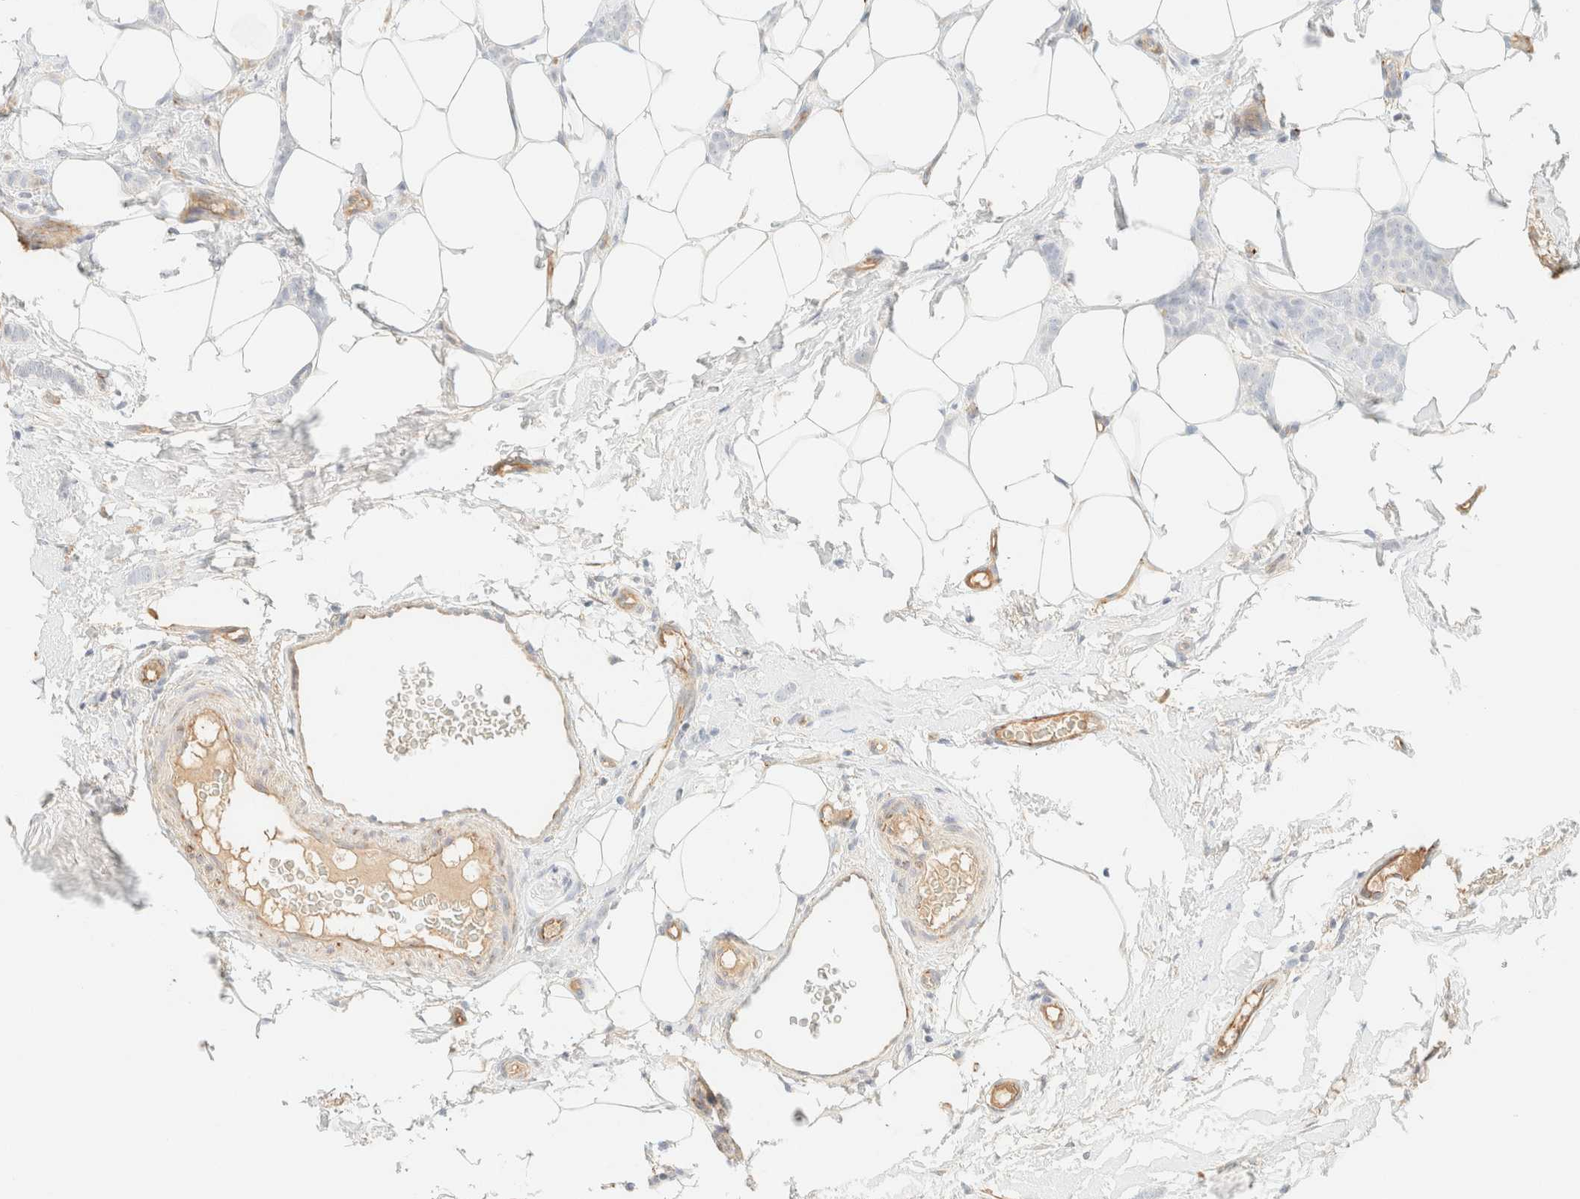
{"staining": {"intensity": "negative", "quantity": "none", "location": "none"}, "tissue": "breast cancer", "cell_type": "Tumor cells", "image_type": "cancer", "snomed": [{"axis": "morphology", "description": "Lobular carcinoma"}, {"axis": "topography", "description": "Skin"}, {"axis": "topography", "description": "Breast"}], "caption": "High magnification brightfield microscopy of breast cancer (lobular carcinoma) stained with DAB (brown) and counterstained with hematoxylin (blue): tumor cells show no significant positivity. Nuclei are stained in blue.", "gene": "SPARCL1", "patient": {"sex": "female", "age": 46}}